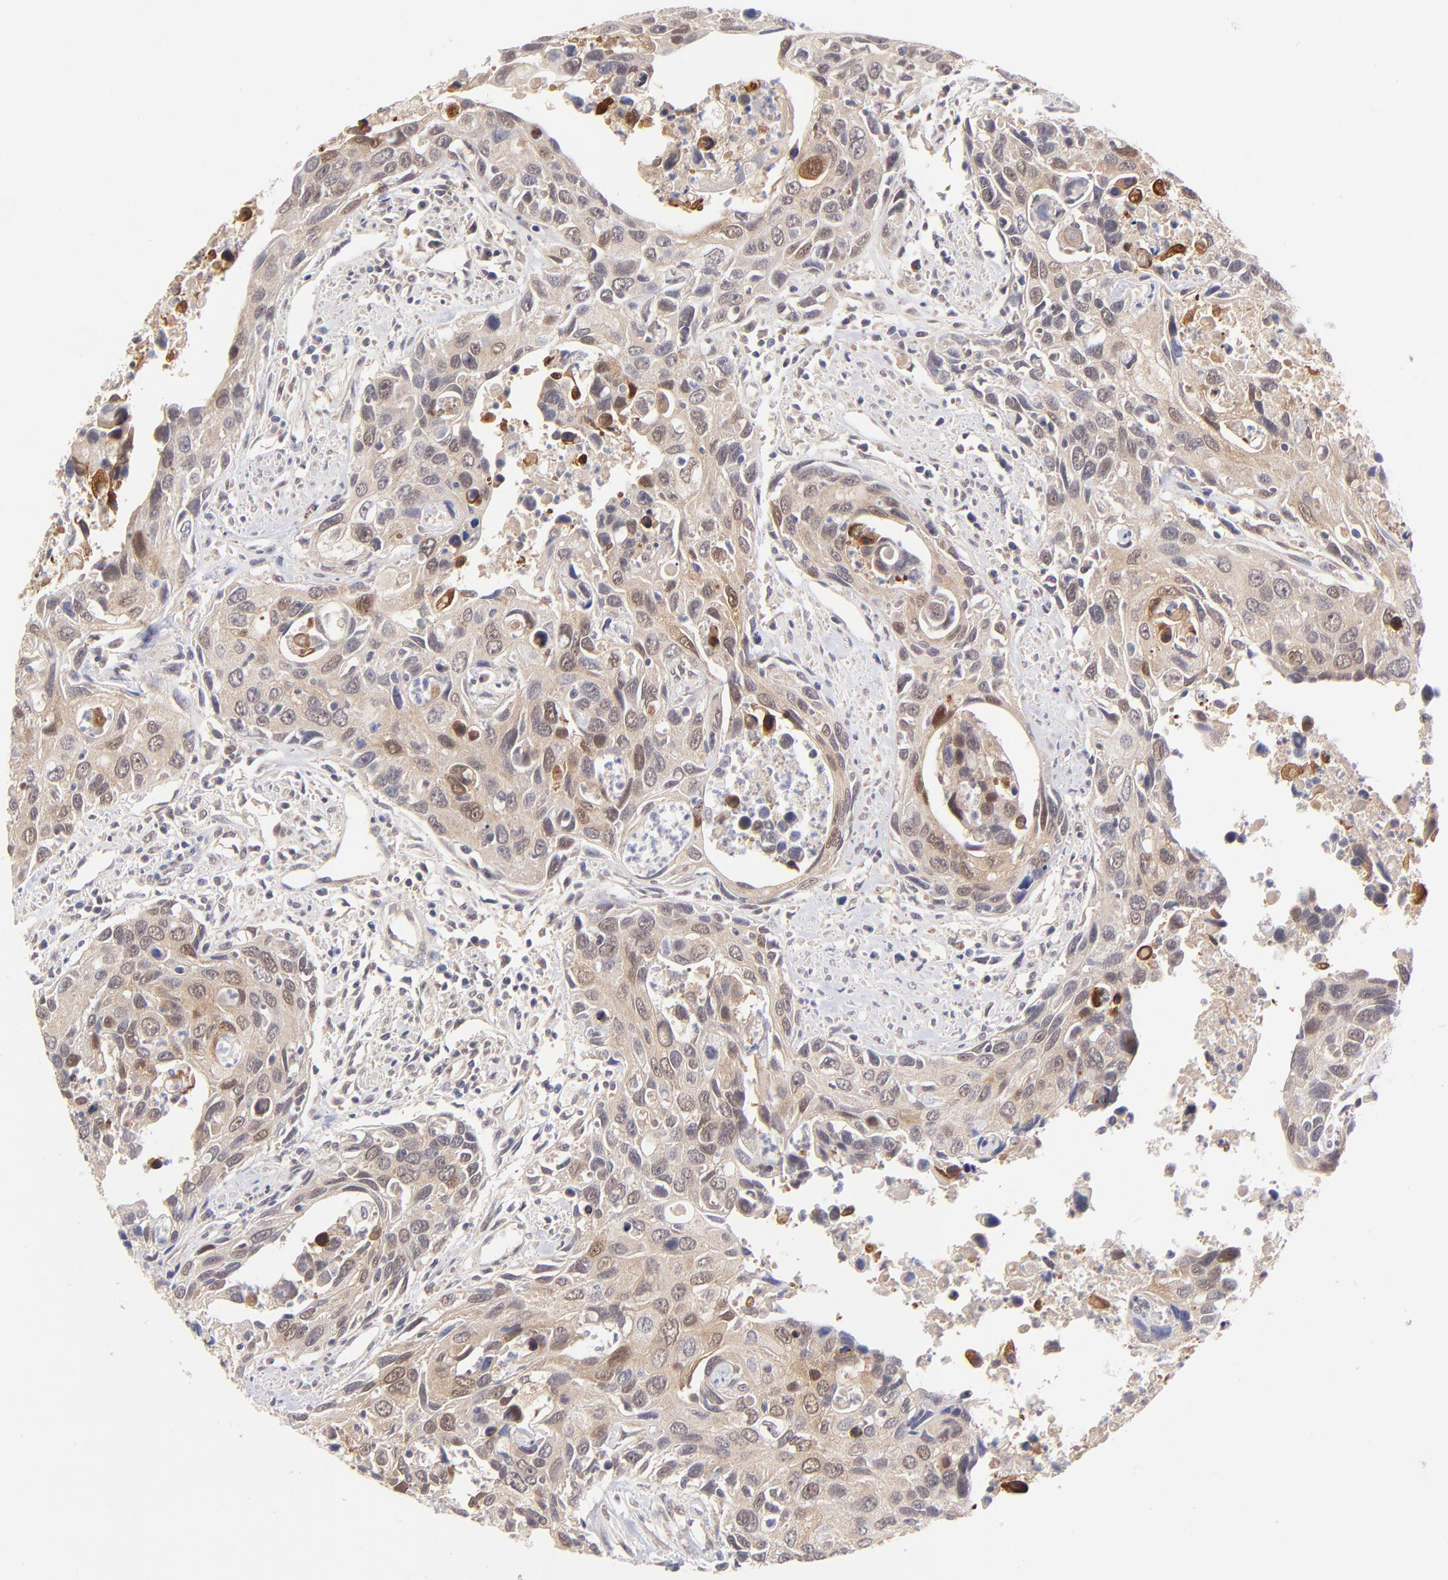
{"staining": {"intensity": "moderate", "quantity": "25%-75%", "location": "cytoplasmic/membranous"}, "tissue": "urothelial cancer", "cell_type": "Tumor cells", "image_type": "cancer", "snomed": [{"axis": "morphology", "description": "Urothelial carcinoma, High grade"}, {"axis": "topography", "description": "Urinary bladder"}], "caption": "Immunohistochemistry of urothelial carcinoma (high-grade) demonstrates medium levels of moderate cytoplasmic/membranous staining in approximately 25%-75% of tumor cells. (Brightfield microscopy of DAB IHC at high magnification).", "gene": "UBE2H", "patient": {"sex": "male", "age": 71}}